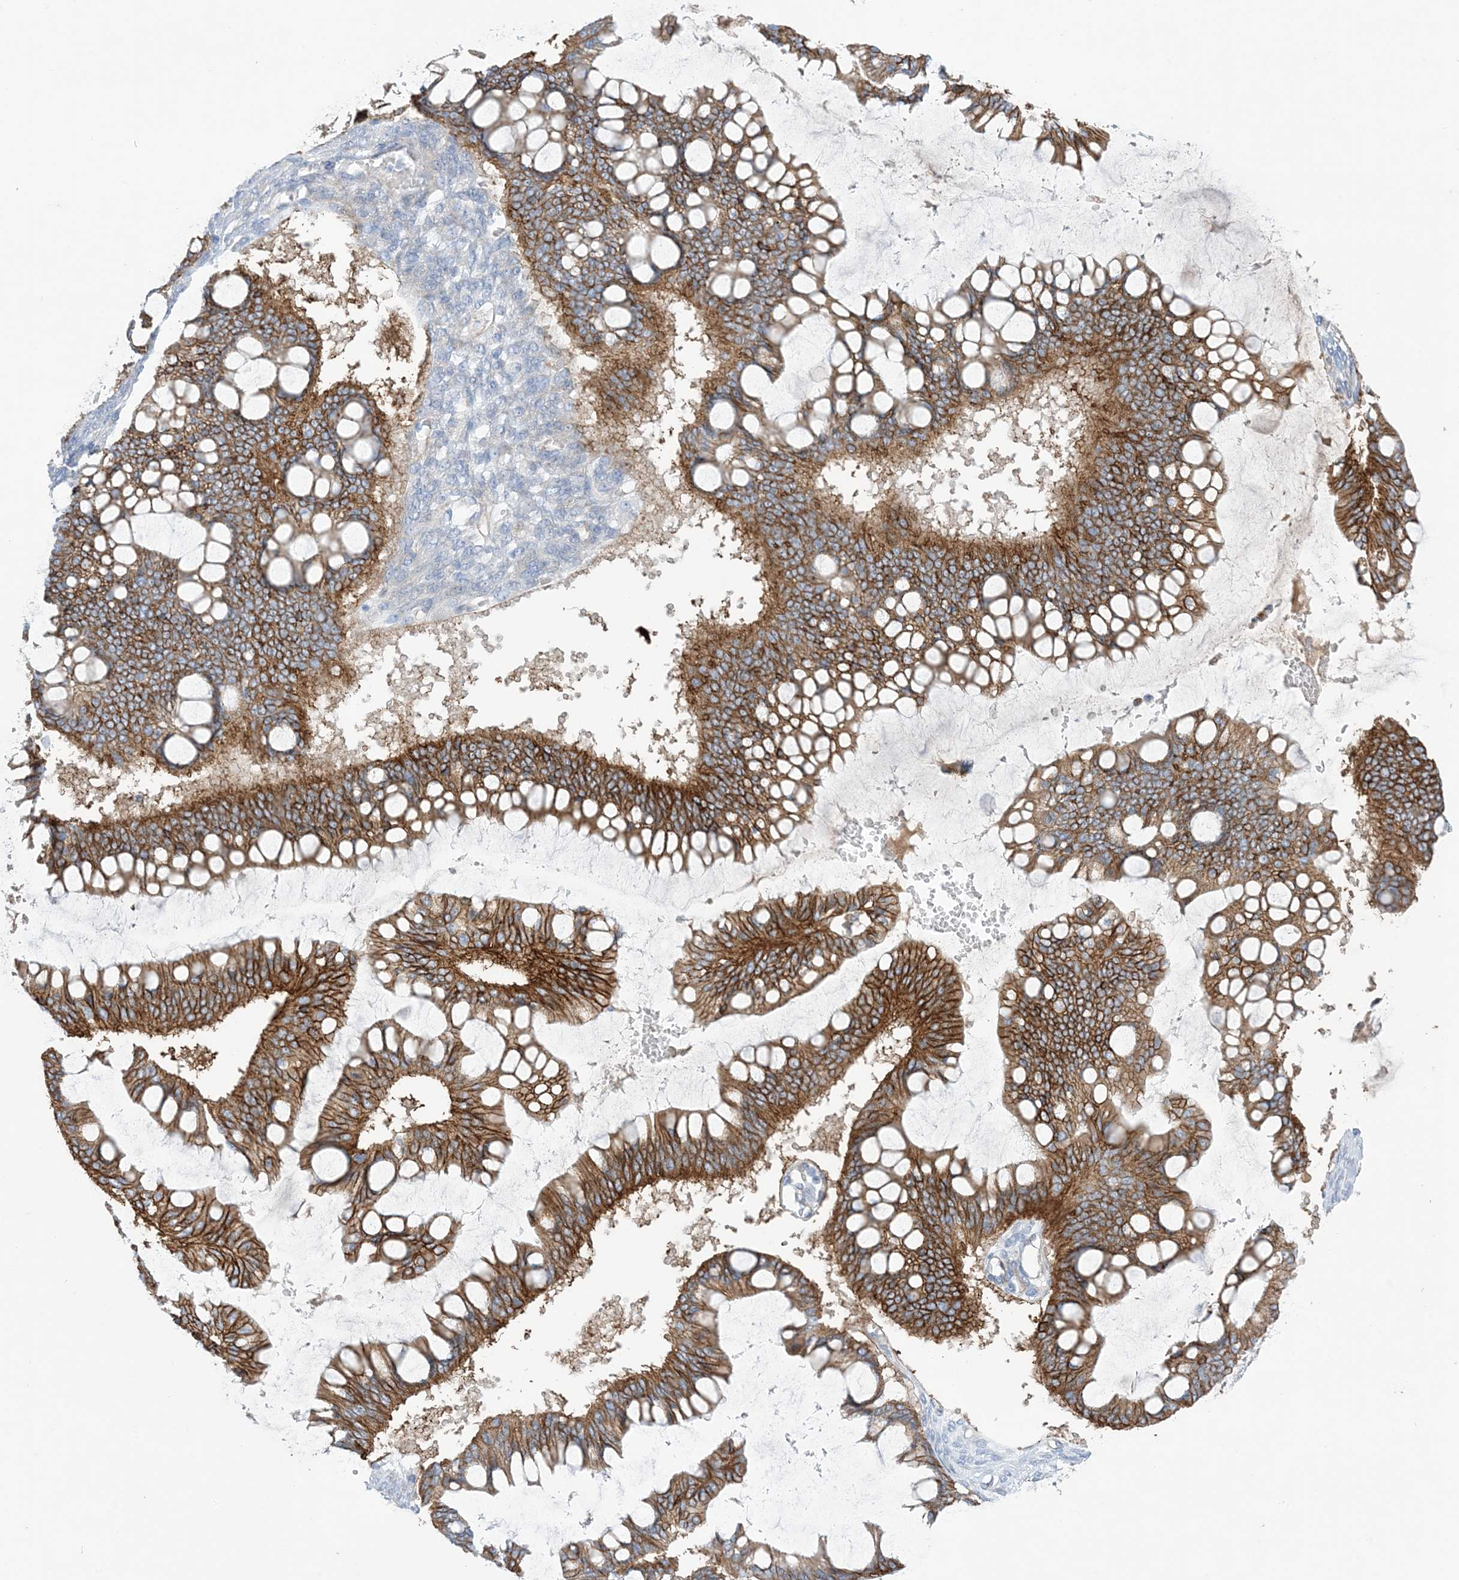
{"staining": {"intensity": "moderate", "quantity": ">75%", "location": "cytoplasmic/membranous"}, "tissue": "ovarian cancer", "cell_type": "Tumor cells", "image_type": "cancer", "snomed": [{"axis": "morphology", "description": "Cystadenocarcinoma, mucinous, NOS"}, {"axis": "topography", "description": "Ovary"}], "caption": "An IHC photomicrograph of tumor tissue is shown. Protein staining in brown shows moderate cytoplasmic/membranous positivity in ovarian cancer (mucinous cystadenocarcinoma) within tumor cells.", "gene": "ATP11C", "patient": {"sex": "female", "age": 73}}